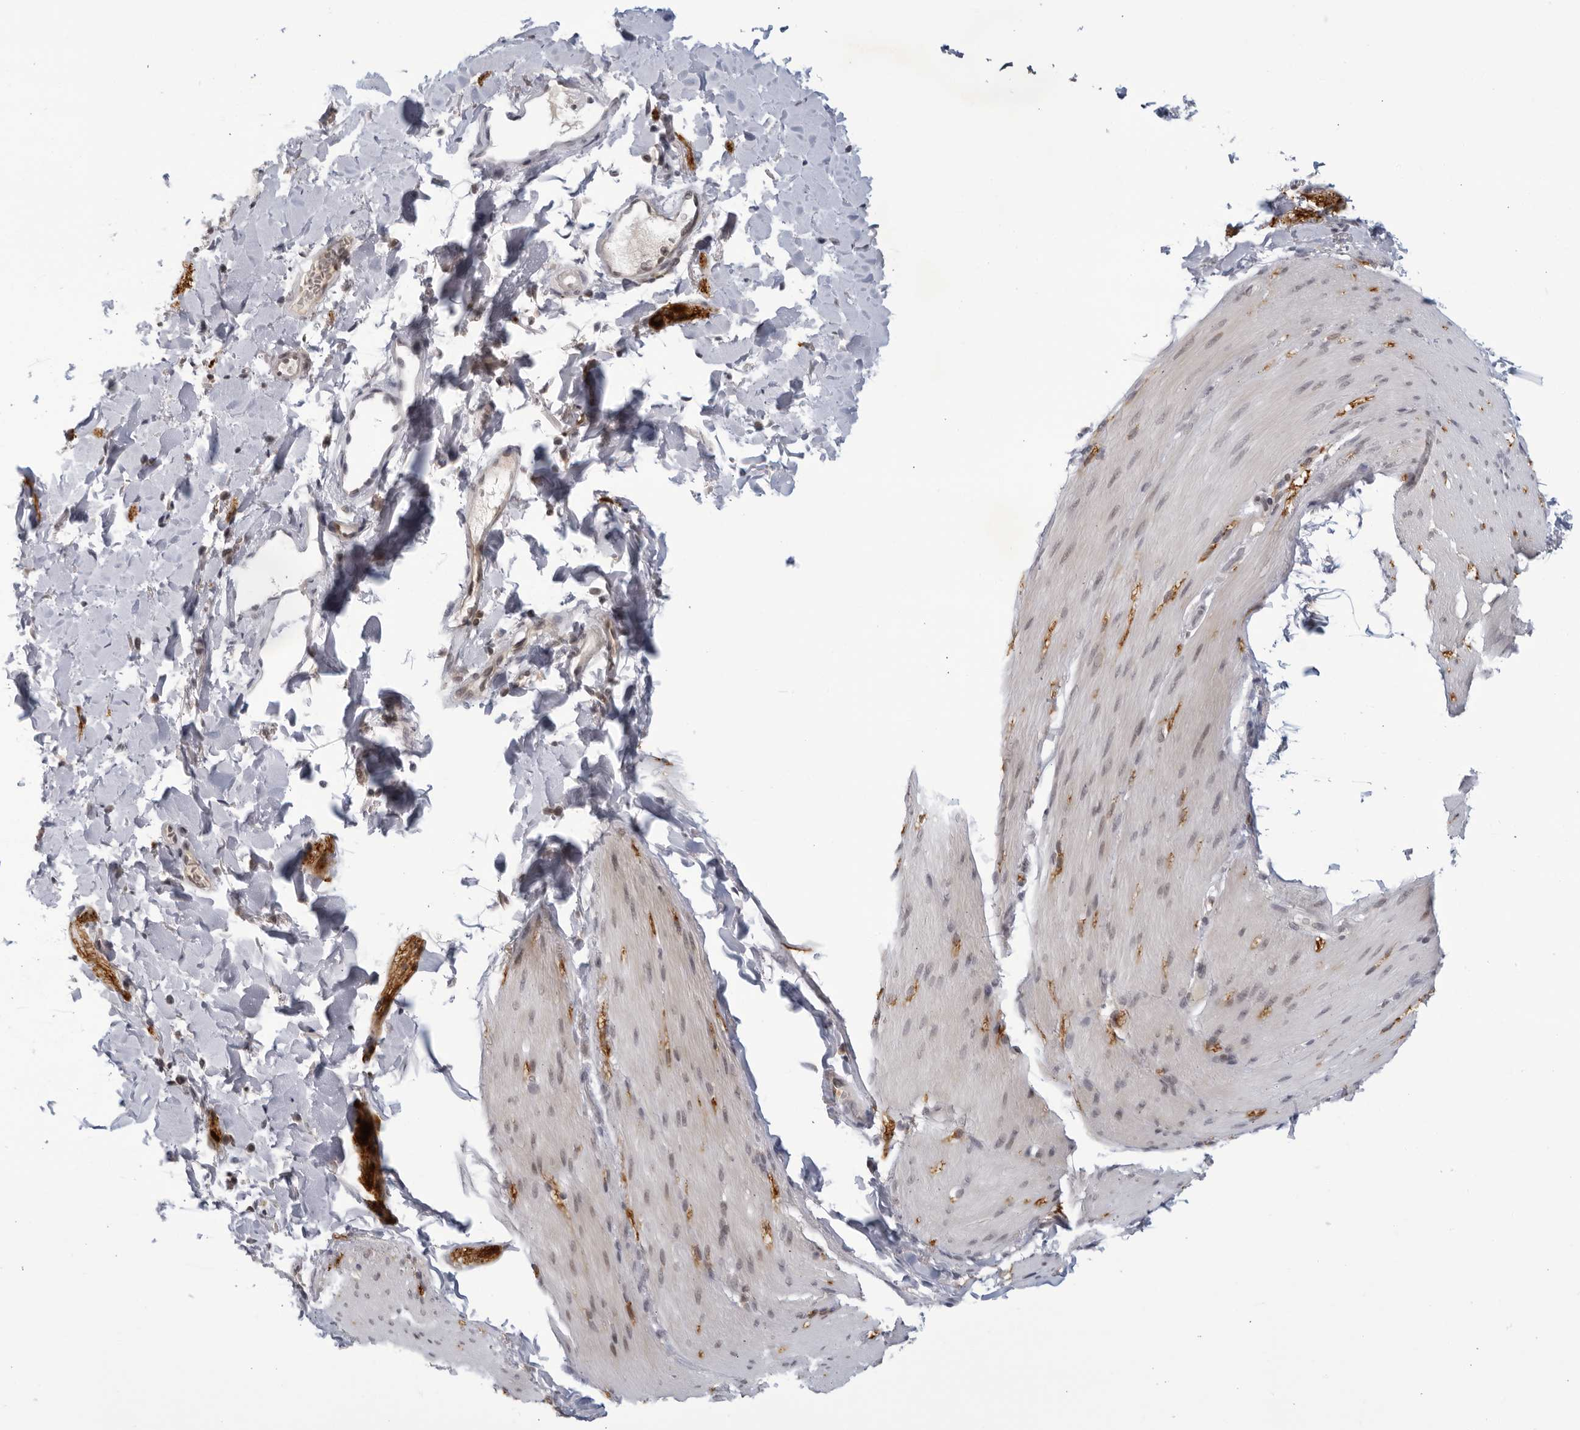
{"staining": {"intensity": "negative", "quantity": "none", "location": "none"}, "tissue": "smooth muscle", "cell_type": "Smooth muscle cells", "image_type": "normal", "snomed": [{"axis": "morphology", "description": "Normal tissue, NOS"}, {"axis": "topography", "description": "Smooth muscle"}, {"axis": "topography", "description": "Small intestine"}], "caption": "IHC of benign human smooth muscle reveals no staining in smooth muscle cells.", "gene": "CC2D1B", "patient": {"sex": "female", "age": 84}}